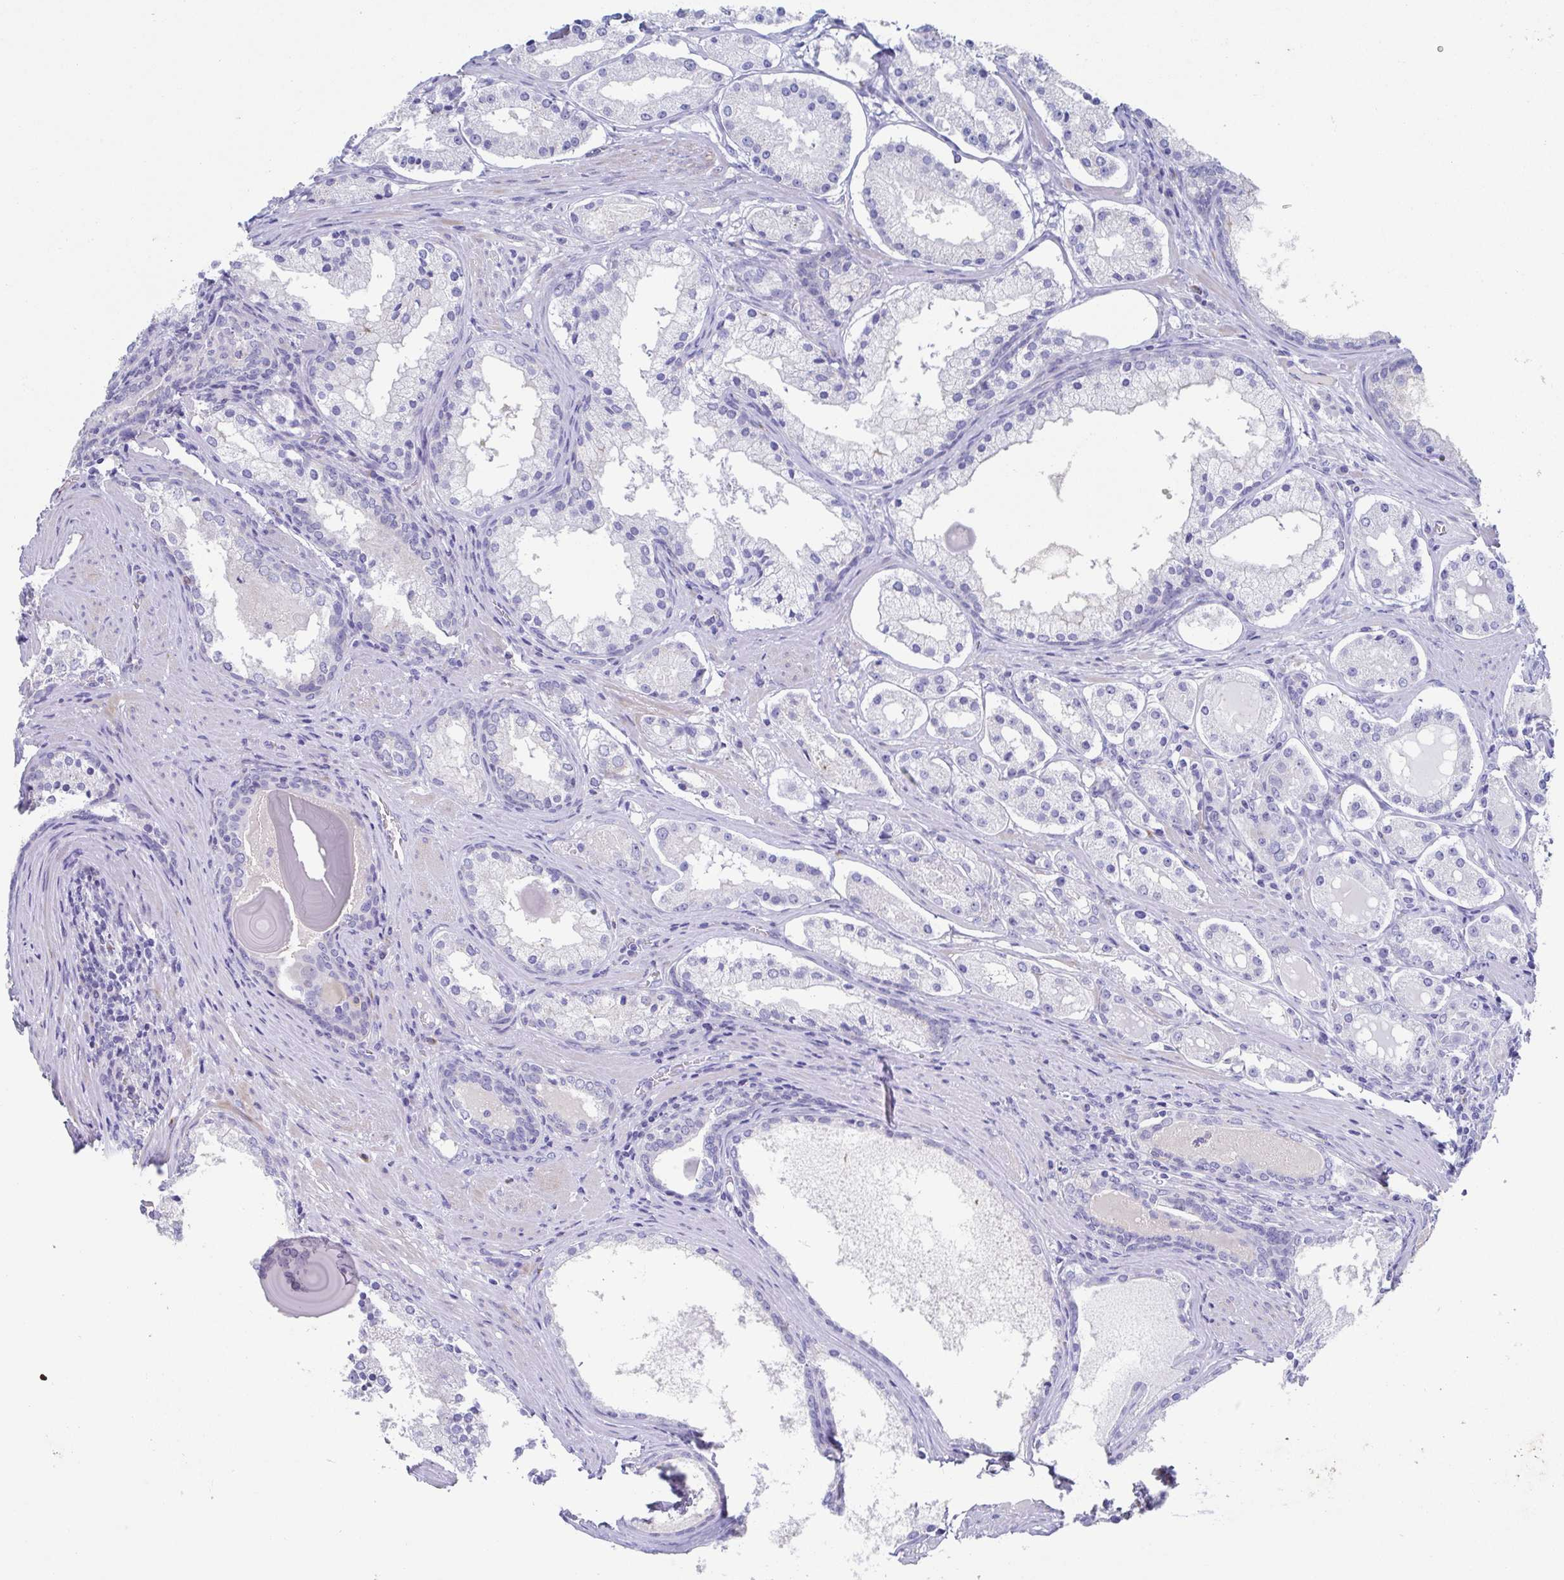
{"staining": {"intensity": "negative", "quantity": "none", "location": "none"}, "tissue": "prostate cancer", "cell_type": "Tumor cells", "image_type": "cancer", "snomed": [{"axis": "morphology", "description": "Adenocarcinoma, Low grade"}, {"axis": "topography", "description": "Prostate"}], "caption": "Tumor cells are negative for brown protein staining in prostate adenocarcinoma (low-grade).", "gene": "CDH2", "patient": {"sex": "male", "age": 57}}